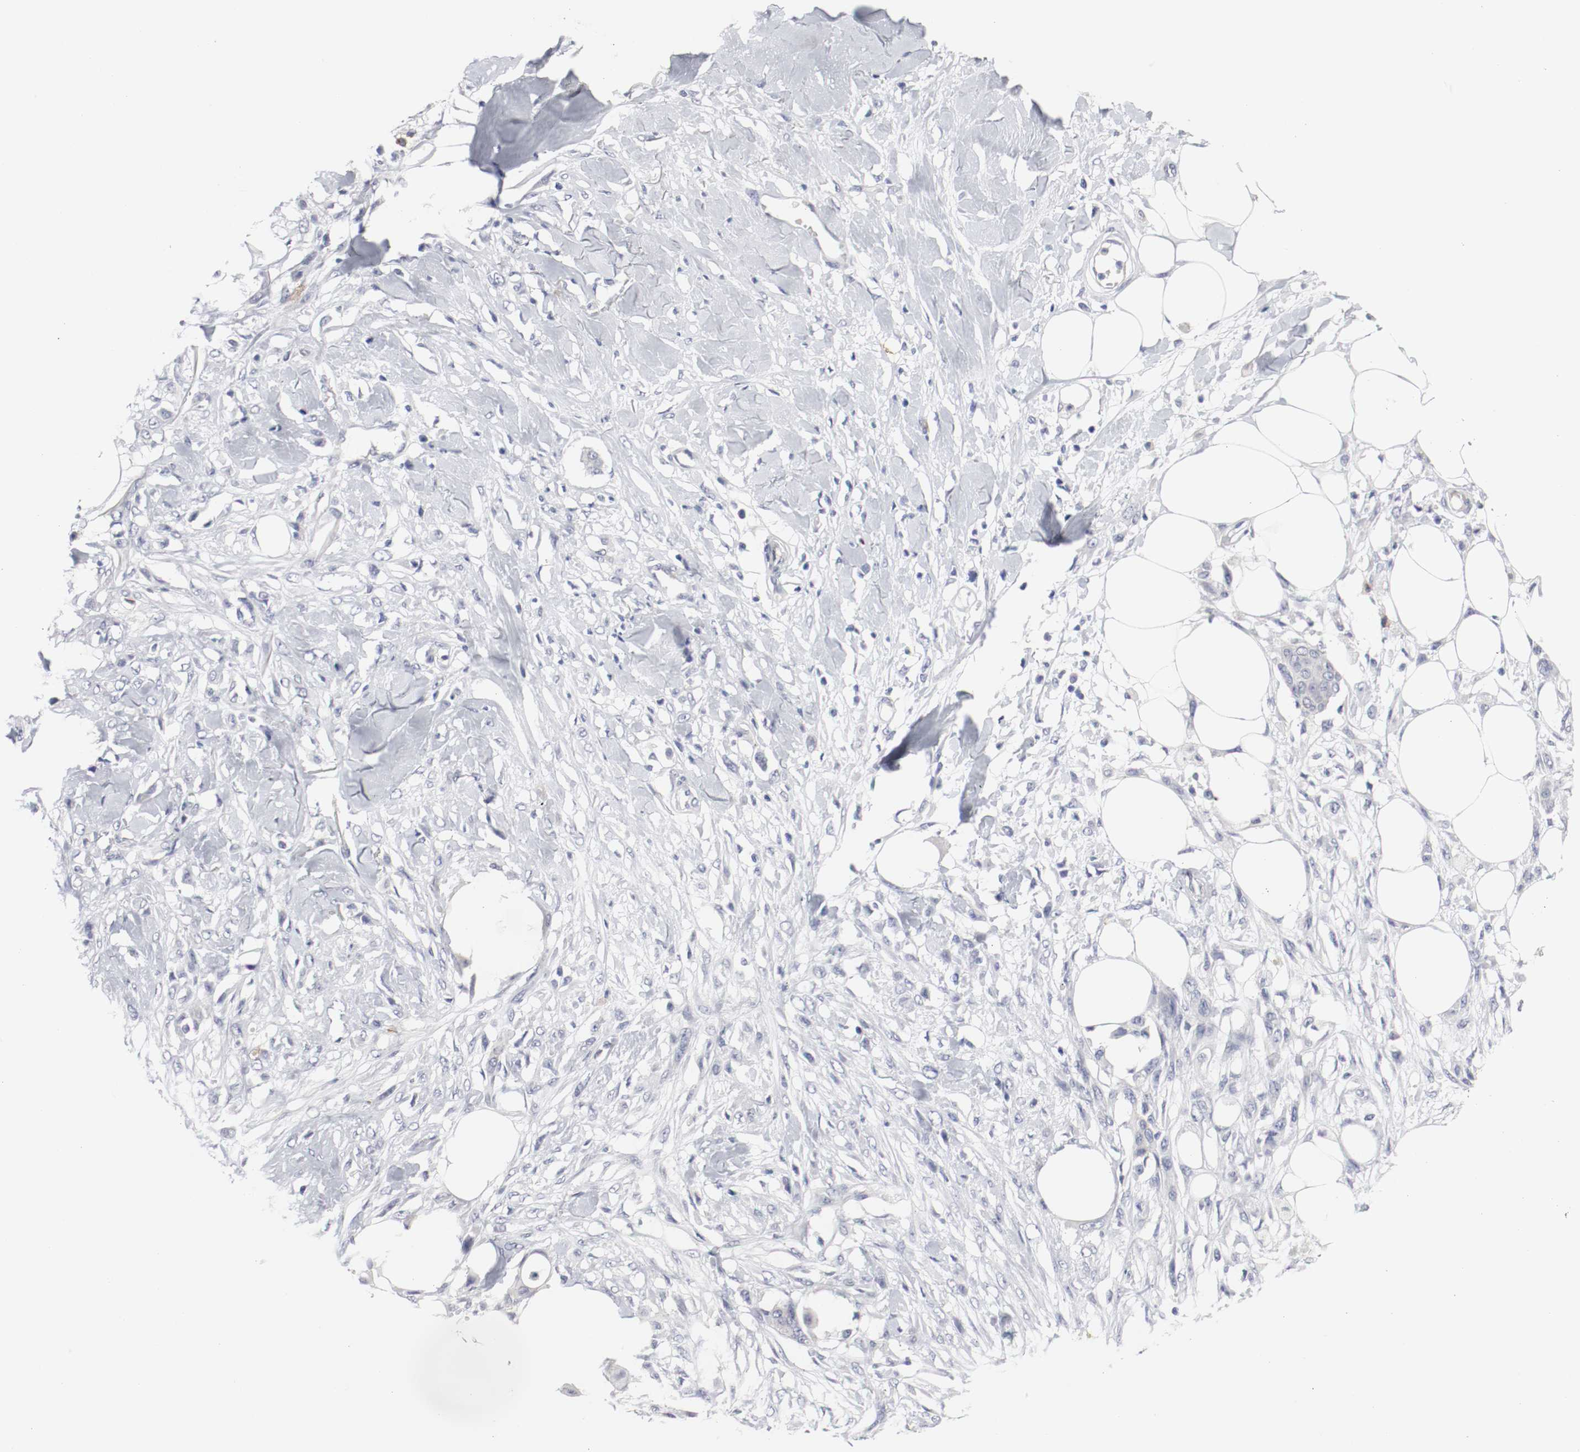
{"staining": {"intensity": "negative", "quantity": "none", "location": "none"}, "tissue": "skin cancer", "cell_type": "Tumor cells", "image_type": "cancer", "snomed": [{"axis": "morphology", "description": "Normal tissue, NOS"}, {"axis": "morphology", "description": "Squamous cell carcinoma, NOS"}, {"axis": "topography", "description": "Skin"}], "caption": "The immunohistochemistry (IHC) photomicrograph has no significant staining in tumor cells of skin cancer (squamous cell carcinoma) tissue. (DAB immunohistochemistry (IHC) with hematoxylin counter stain).", "gene": "KIT", "patient": {"sex": "female", "age": 59}}